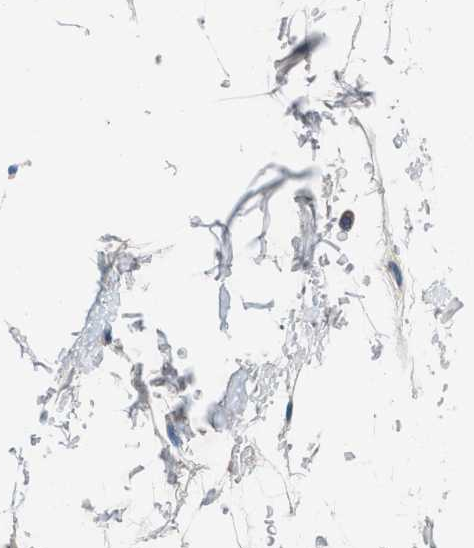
{"staining": {"intensity": "weak", "quantity": "<25%", "location": "cytoplasmic/membranous"}, "tissue": "adipose tissue", "cell_type": "Adipocytes", "image_type": "normal", "snomed": [{"axis": "morphology", "description": "Normal tissue, NOS"}, {"axis": "topography", "description": "Soft tissue"}], "caption": "This is an IHC micrograph of unremarkable adipose tissue. There is no staining in adipocytes.", "gene": "PNKD", "patient": {"sex": "male", "age": 72}}